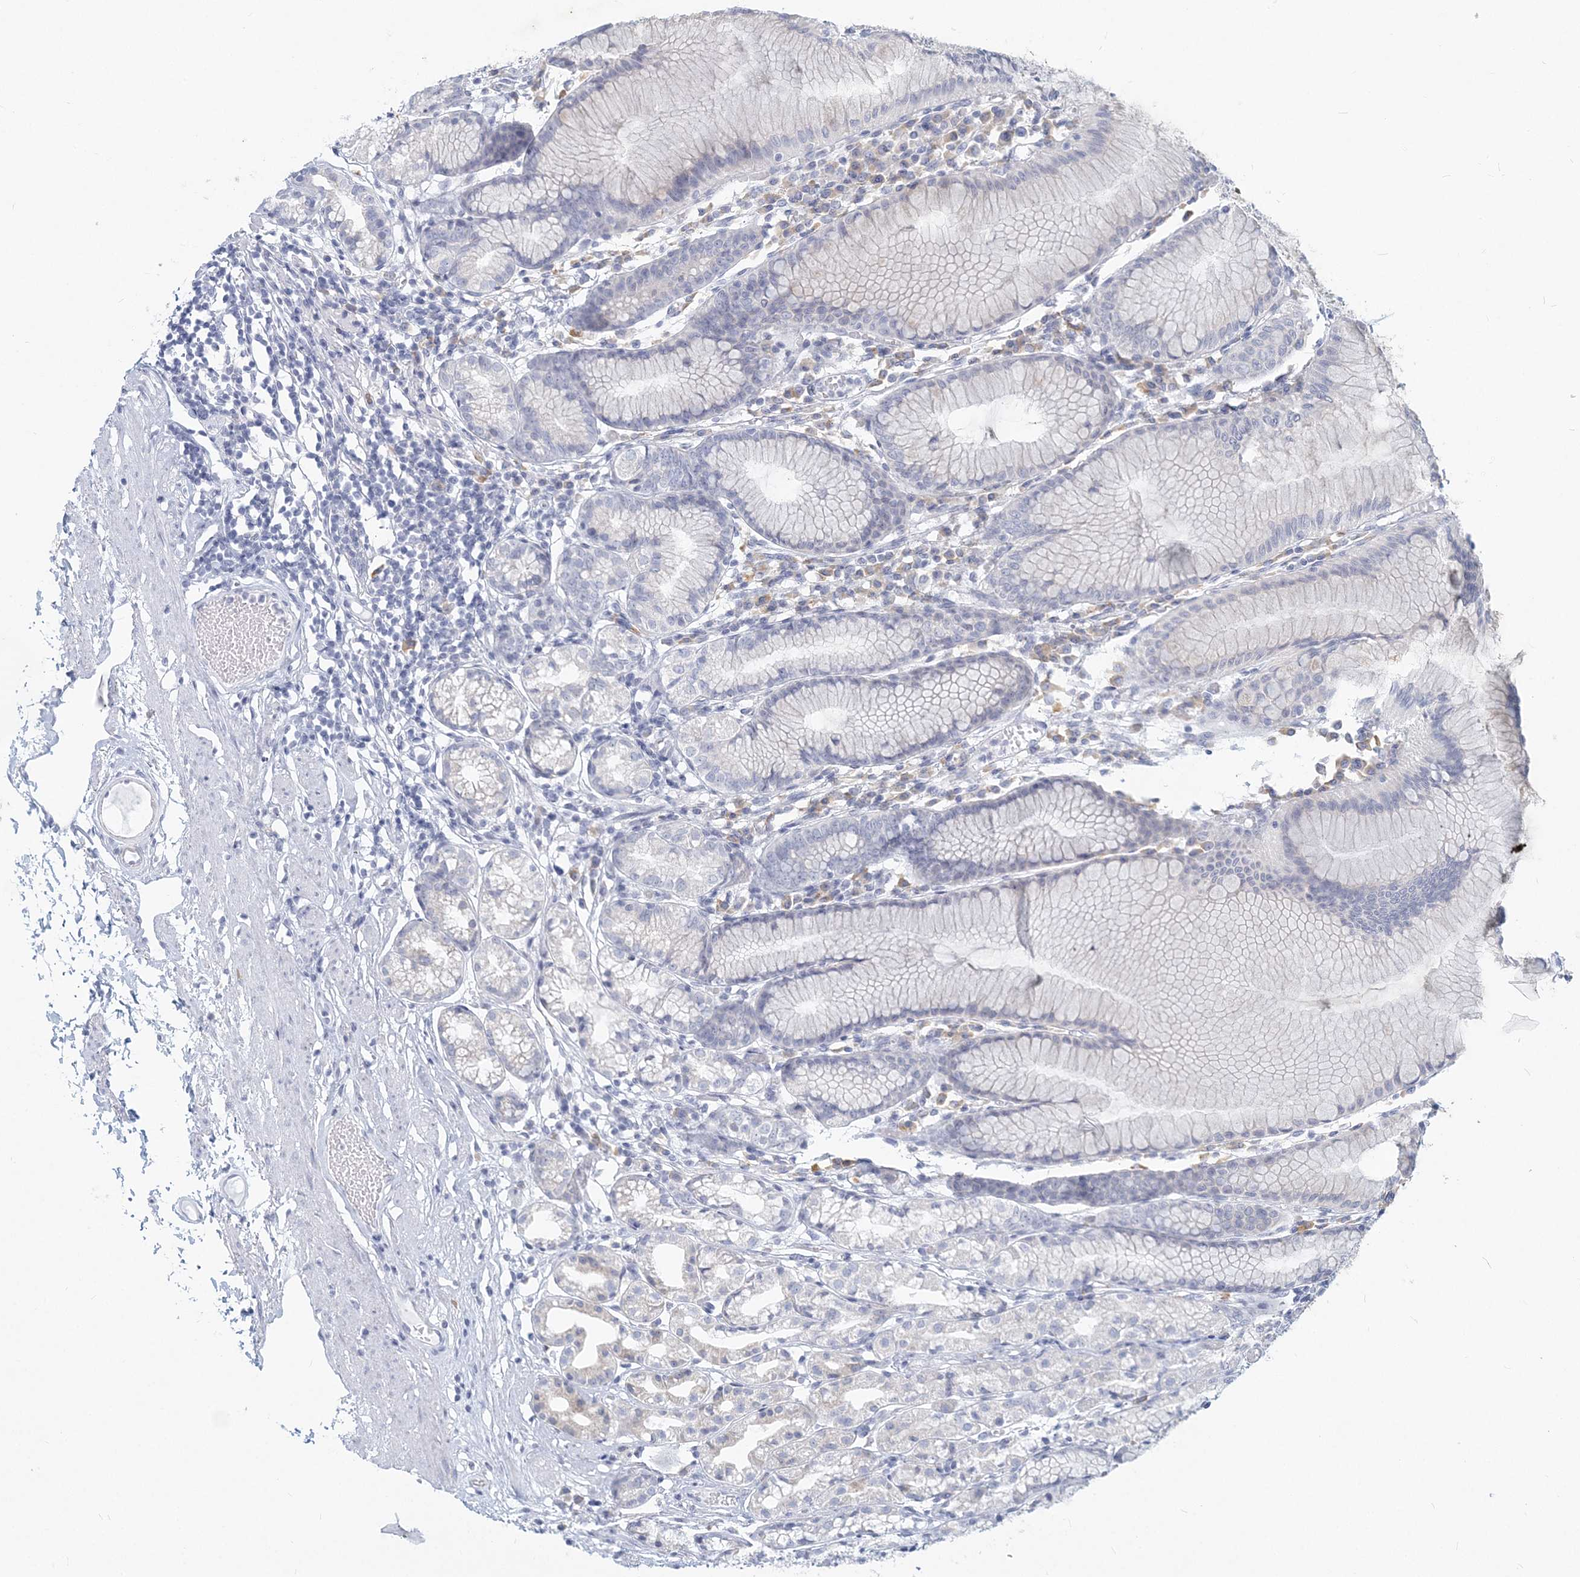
{"staining": {"intensity": "negative", "quantity": "none", "location": "none"}, "tissue": "stomach", "cell_type": "Glandular cells", "image_type": "normal", "snomed": [{"axis": "morphology", "description": "Normal tissue, NOS"}, {"axis": "topography", "description": "Stomach"}], "caption": "Glandular cells show no significant protein expression in benign stomach. (DAB (3,3'-diaminobenzidine) immunohistochemistry (IHC) visualized using brightfield microscopy, high magnification).", "gene": "CSN1S1", "patient": {"sex": "female", "age": 57}}